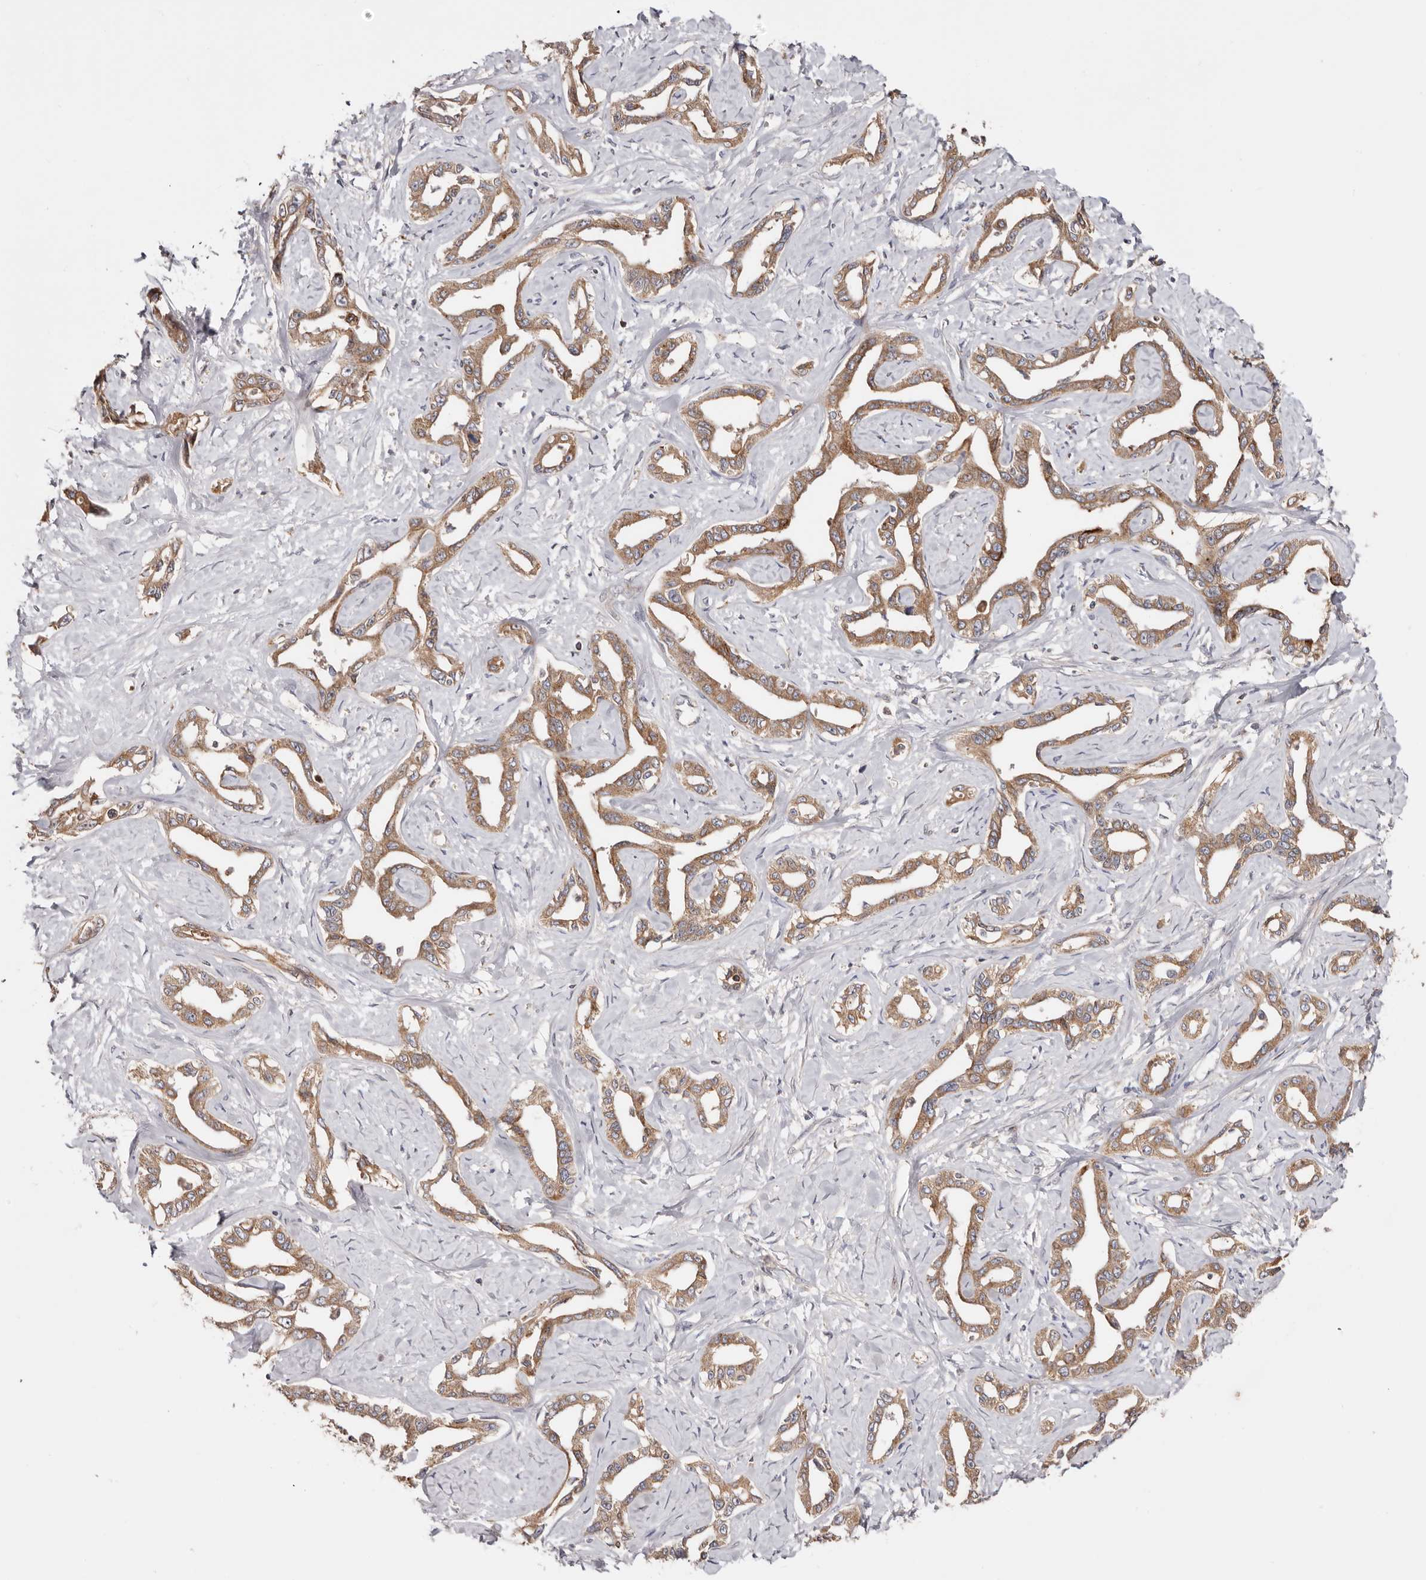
{"staining": {"intensity": "moderate", "quantity": ">75%", "location": "cytoplasmic/membranous"}, "tissue": "liver cancer", "cell_type": "Tumor cells", "image_type": "cancer", "snomed": [{"axis": "morphology", "description": "Cholangiocarcinoma"}, {"axis": "topography", "description": "Liver"}], "caption": "Protein expression analysis of human liver cholangiocarcinoma reveals moderate cytoplasmic/membranous staining in approximately >75% of tumor cells.", "gene": "TMUB1", "patient": {"sex": "male", "age": 59}}